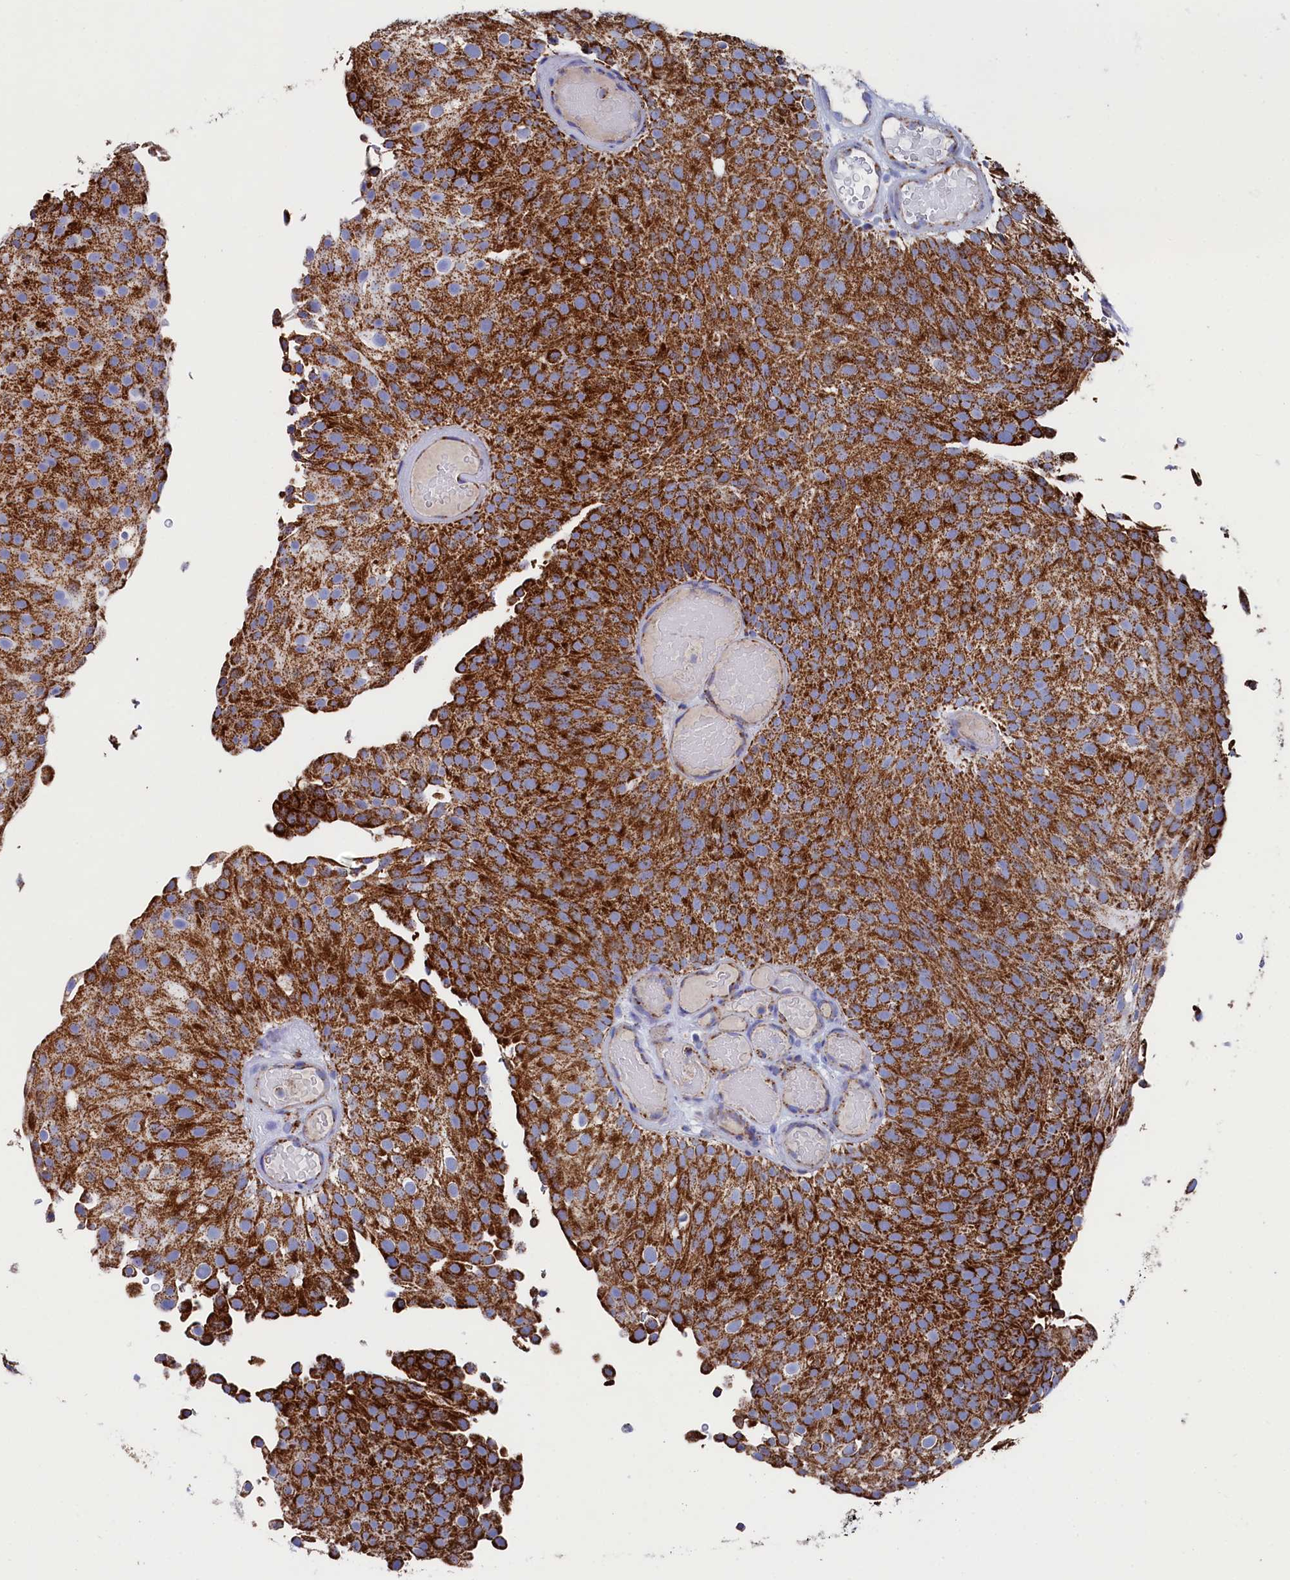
{"staining": {"intensity": "strong", "quantity": ">75%", "location": "cytoplasmic/membranous"}, "tissue": "urothelial cancer", "cell_type": "Tumor cells", "image_type": "cancer", "snomed": [{"axis": "morphology", "description": "Urothelial carcinoma, Low grade"}, {"axis": "topography", "description": "Urinary bladder"}], "caption": "IHC photomicrograph of neoplastic tissue: urothelial carcinoma (low-grade) stained using immunohistochemistry (IHC) displays high levels of strong protein expression localized specifically in the cytoplasmic/membranous of tumor cells, appearing as a cytoplasmic/membranous brown color.", "gene": "MMAB", "patient": {"sex": "male", "age": 78}}